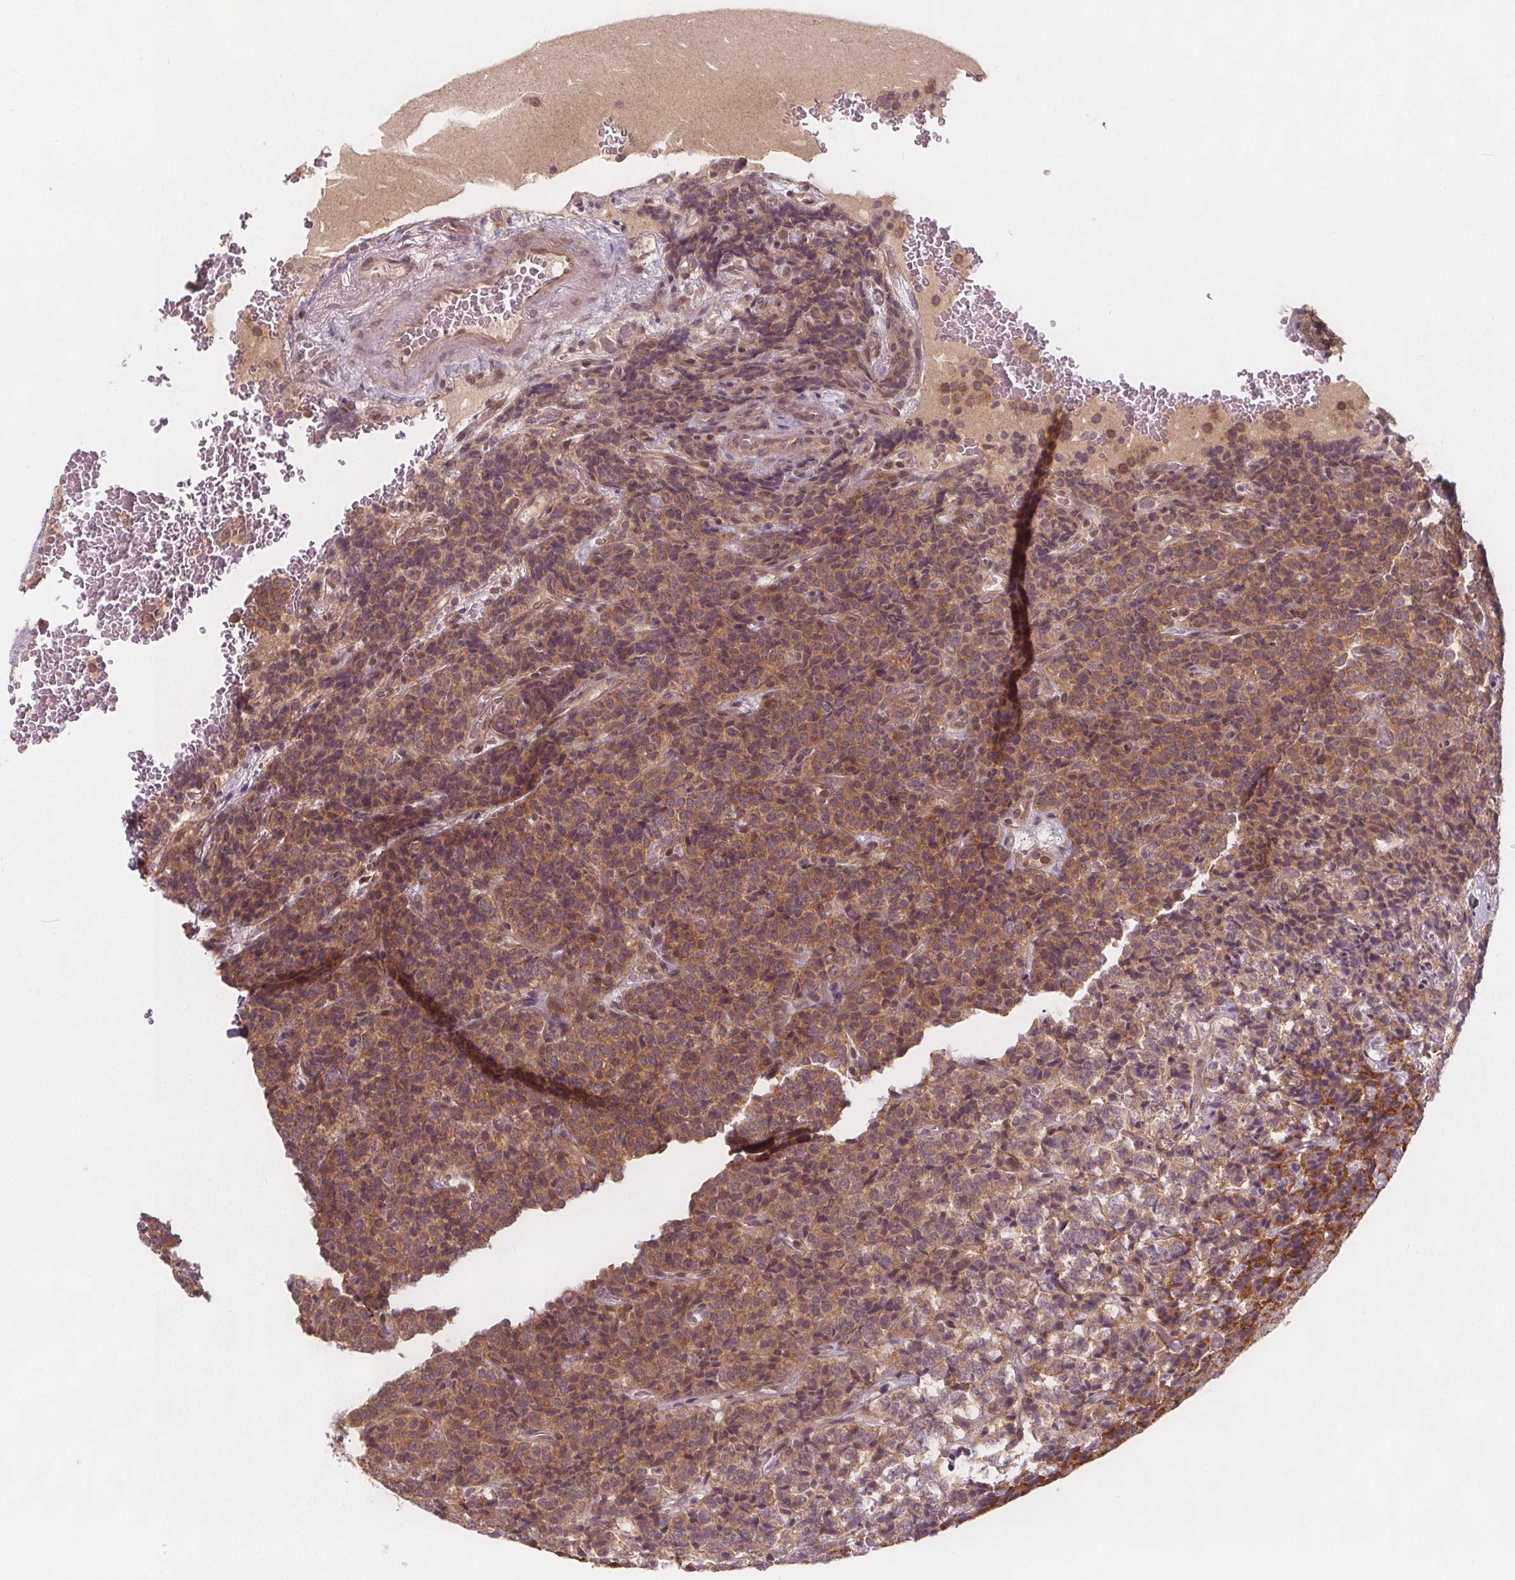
{"staining": {"intensity": "moderate", "quantity": ">75%", "location": "cytoplasmic/membranous"}, "tissue": "carcinoid", "cell_type": "Tumor cells", "image_type": "cancer", "snomed": [{"axis": "morphology", "description": "Carcinoid, malignant, NOS"}, {"axis": "topography", "description": "Pancreas"}], "caption": "Immunohistochemistry (IHC) staining of carcinoid (malignant), which exhibits medium levels of moderate cytoplasmic/membranous positivity in about >75% of tumor cells indicating moderate cytoplasmic/membranous protein staining. The staining was performed using DAB (brown) for protein detection and nuclei were counterstained in hematoxylin (blue).", "gene": "AKT1S1", "patient": {"sex": "male", "age": 36}}